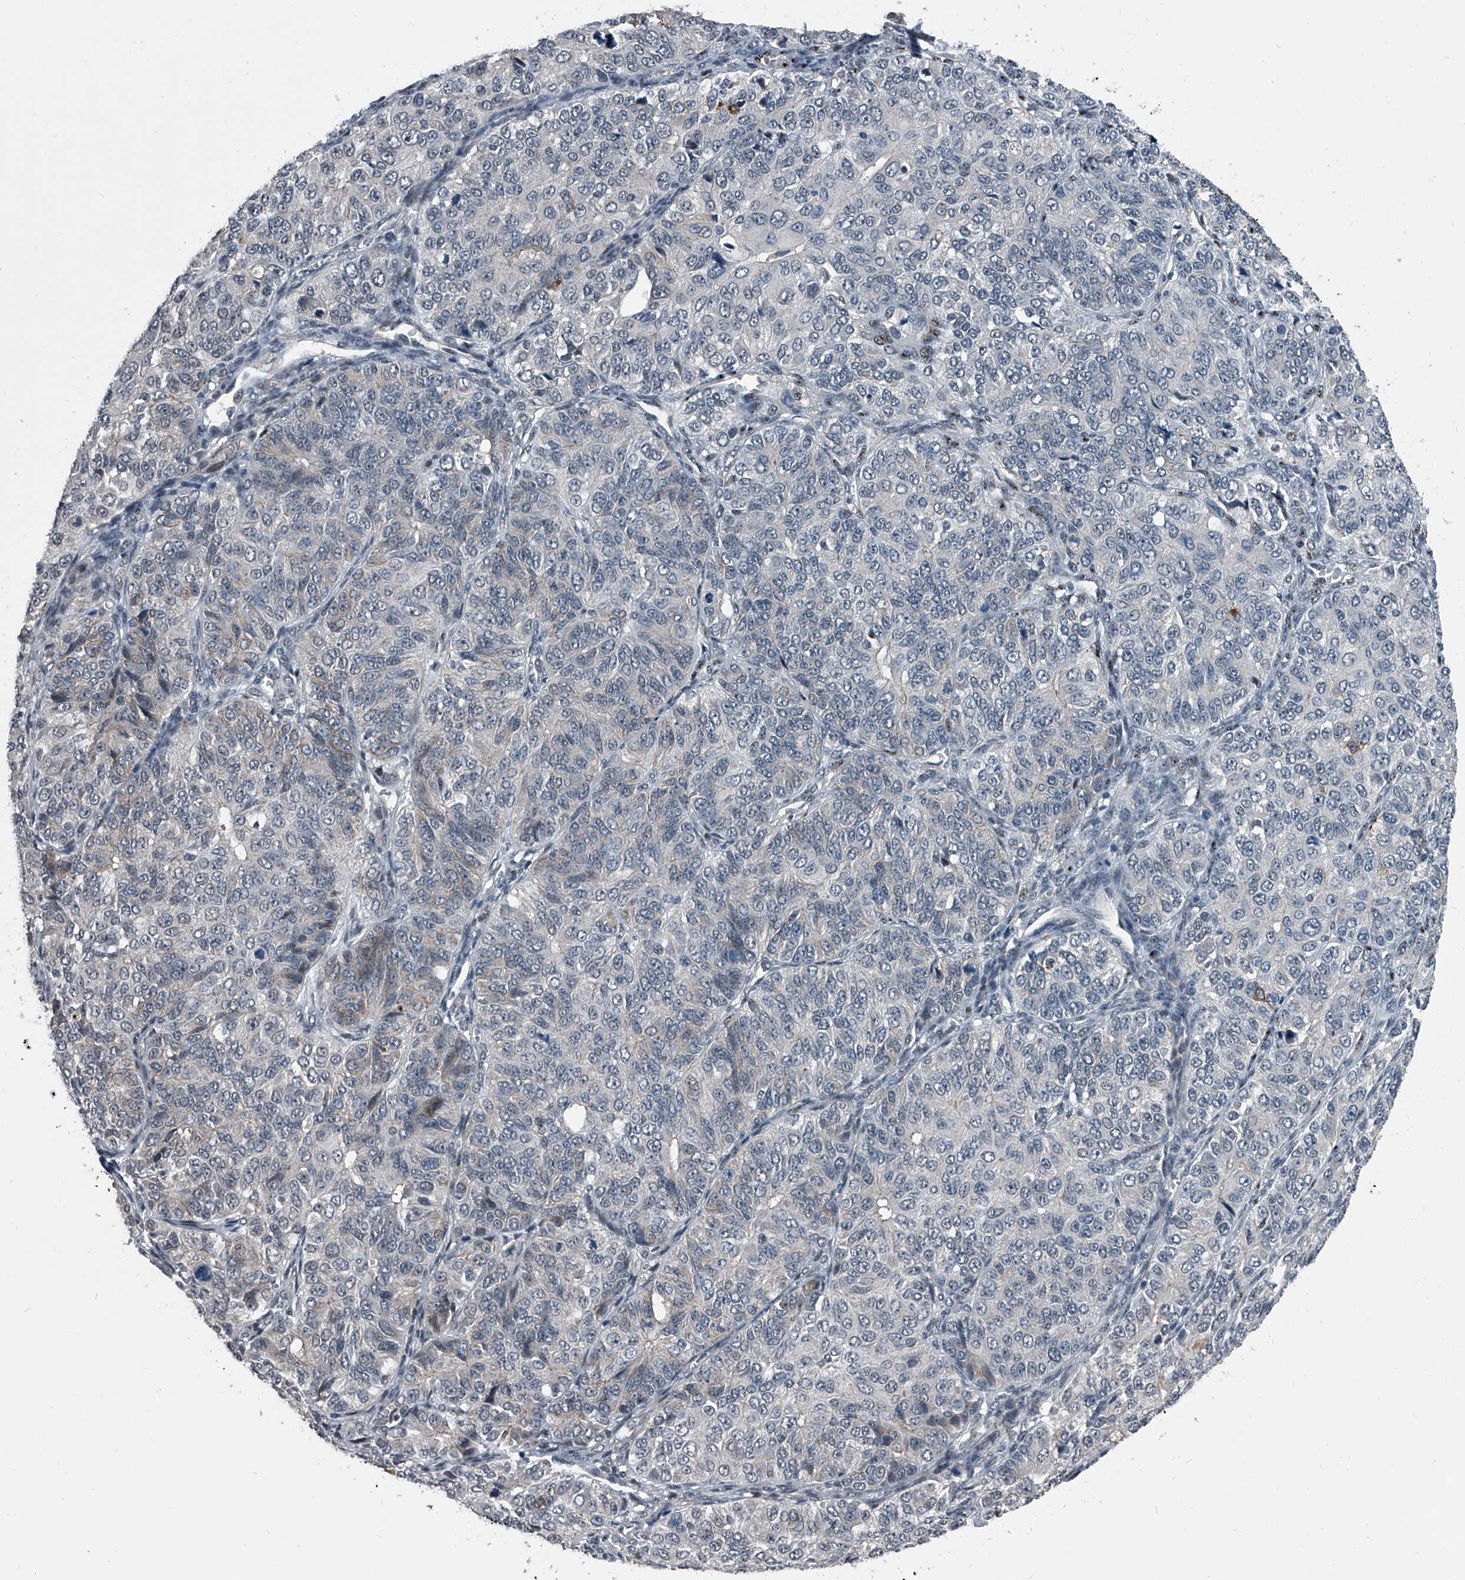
{"staining": {"intensity": "negative", "quantity": "none", "location": "none"}, "tissue": "ovarian cancer", "cell_type": "Tumor cells", "image_type": "cancer", "snomed": [{"axis": "morphology", "description": "Carcinoma, endometroid"}, {"axis": "topography", "description": "Ovary"}], "caption": "Protein analysis of ovarian cancer displays no significant staining in tumor cells.", "gene": "MEN1", "patient": {"sex": "female", "age": 51}}